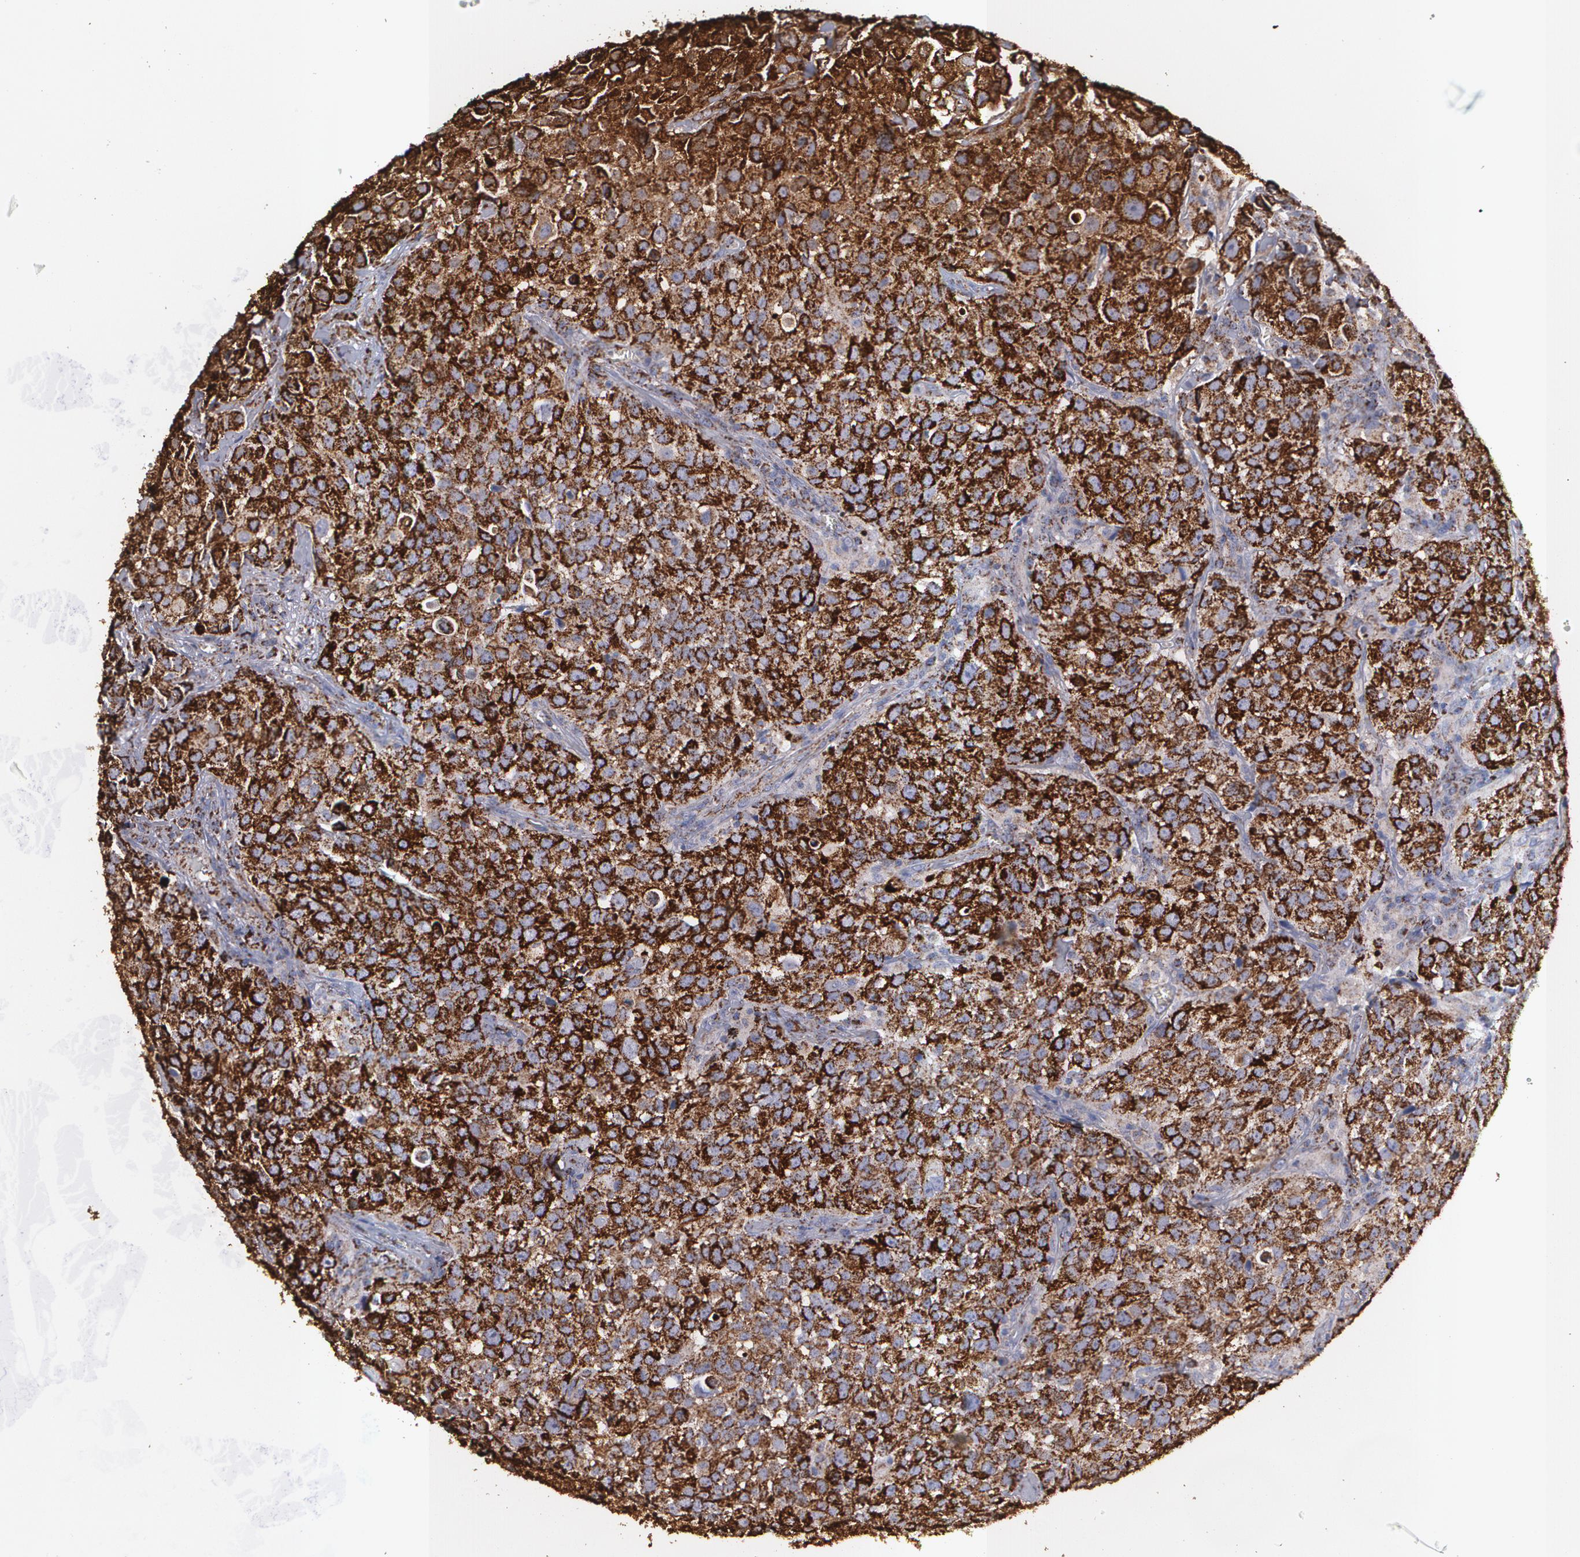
{"staining": {"intensity": "strong", "quantity": ">75%", "location": "cytoplasmic/membranous"}, "tissue": "urothelial cancer", "cell_type": "Tumor cells", "image_type": "cancer", "snomed": [{"axis": "morphology", "description": "Urothelial carcinoma, High grade"}, {"axis": "topography", "description": "Urinary bladder"}], "caption": "A brown stain shows strong cytoplasmic/membranous staining of a protein in human urothelial cancer tumor cells.", "gene": "HSPD1", "patient": {"sex": "female", "age": 75}}